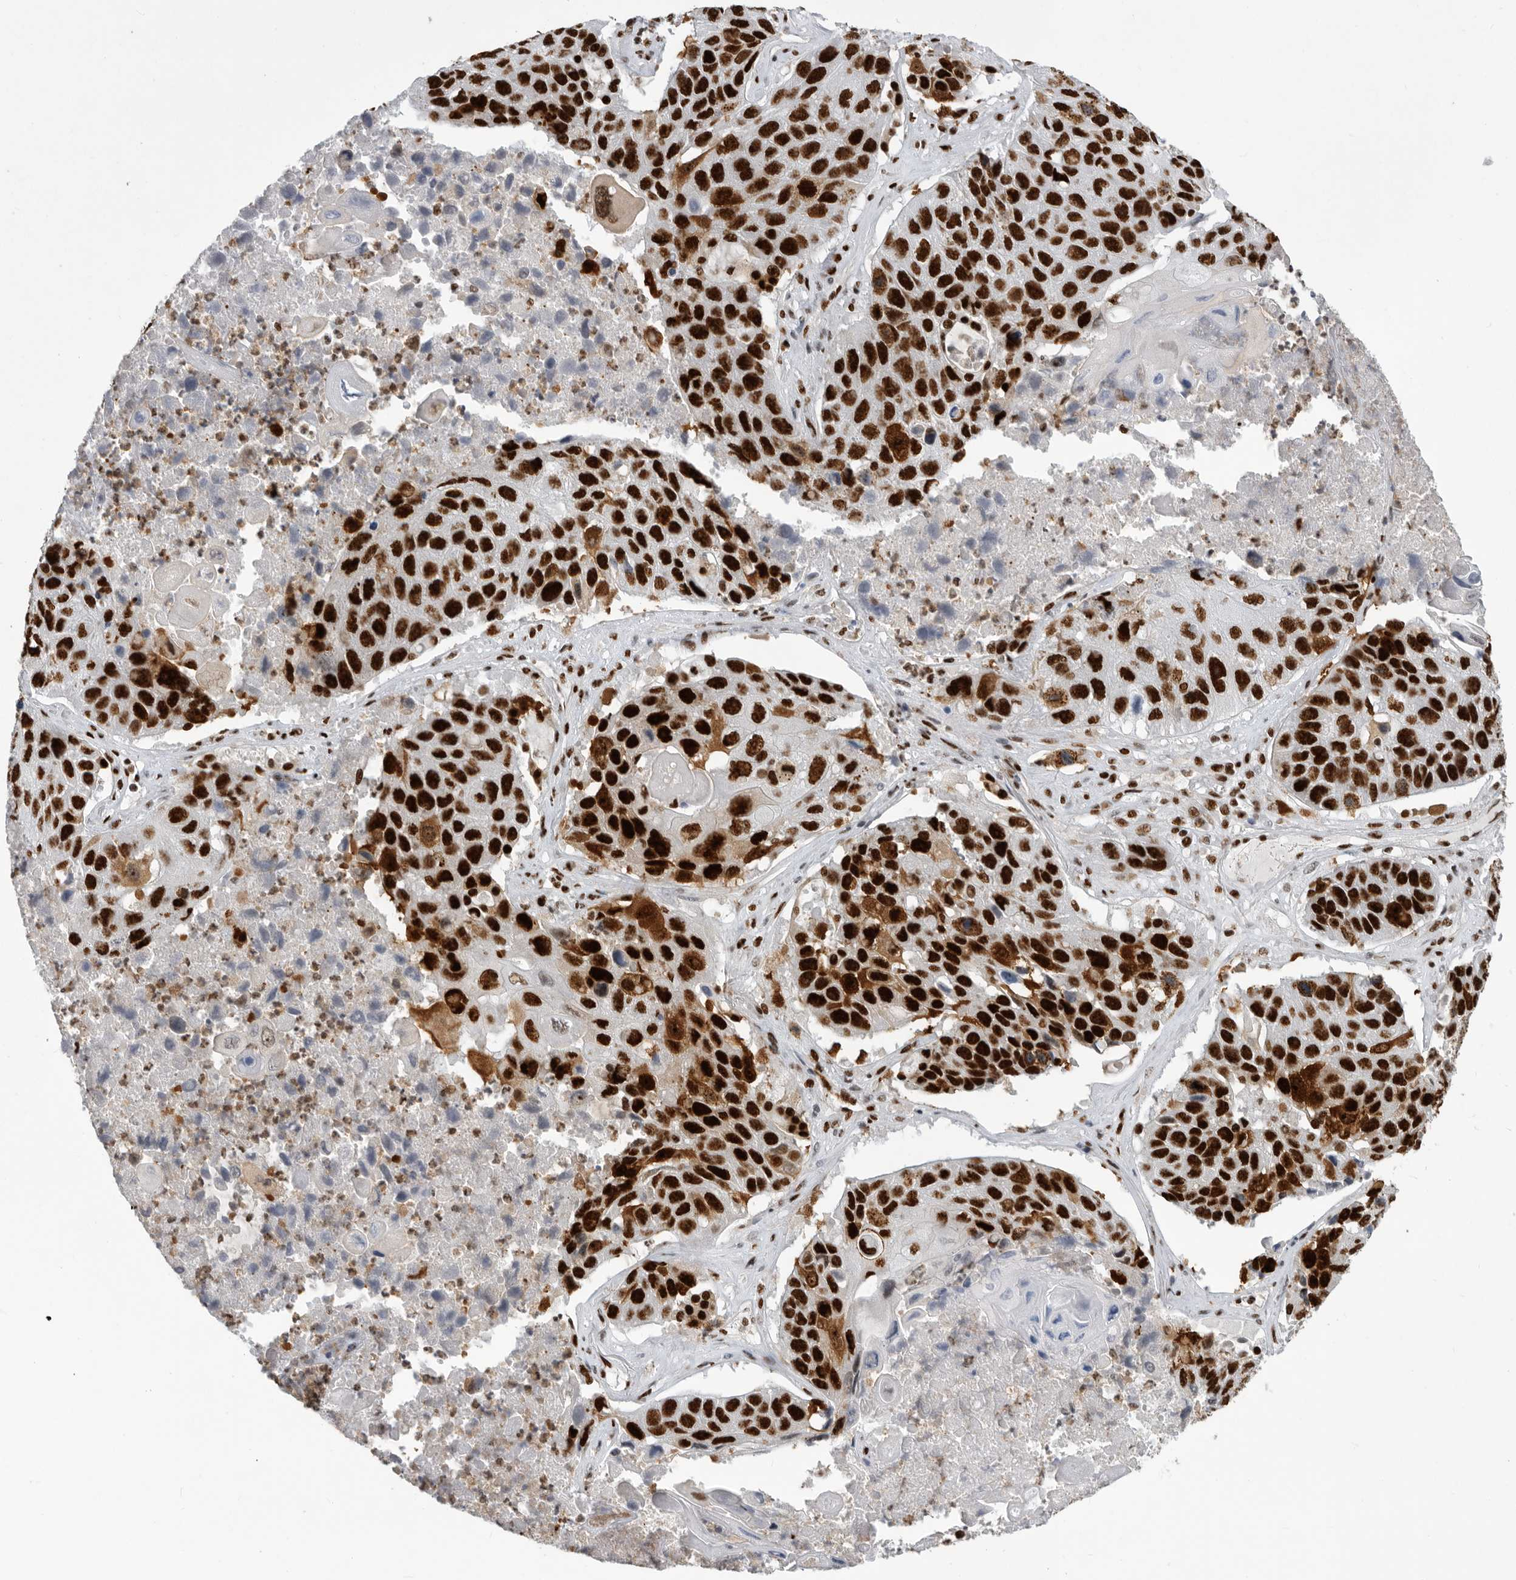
{"staining": {"intensity": "strong", "quantity": ">75%", "location": "nuclear"}, "tissue": "lung cancer", "cell_type": "Tumor cells", "image_type": "cancer", "snomed": [{"axis": "morphology", "description": "Squamous cell carcinoma, NOS"}, {"axis": "topography", "description": "Lung"}], "caption": "Immunohistochemistry (IHC) staining of squamous cell carcinoma (lung), which displays high levels of strong nuclear expression in approximately >75% of tumor cells indicating strong nuclear protein positivity. The staining was performed using DAB (brown) for protein detection and nuclei were counterstained in hematoxylin (blue).", "gene": "BCLAF1", "patient": {"sex": "male", "age": 61}}